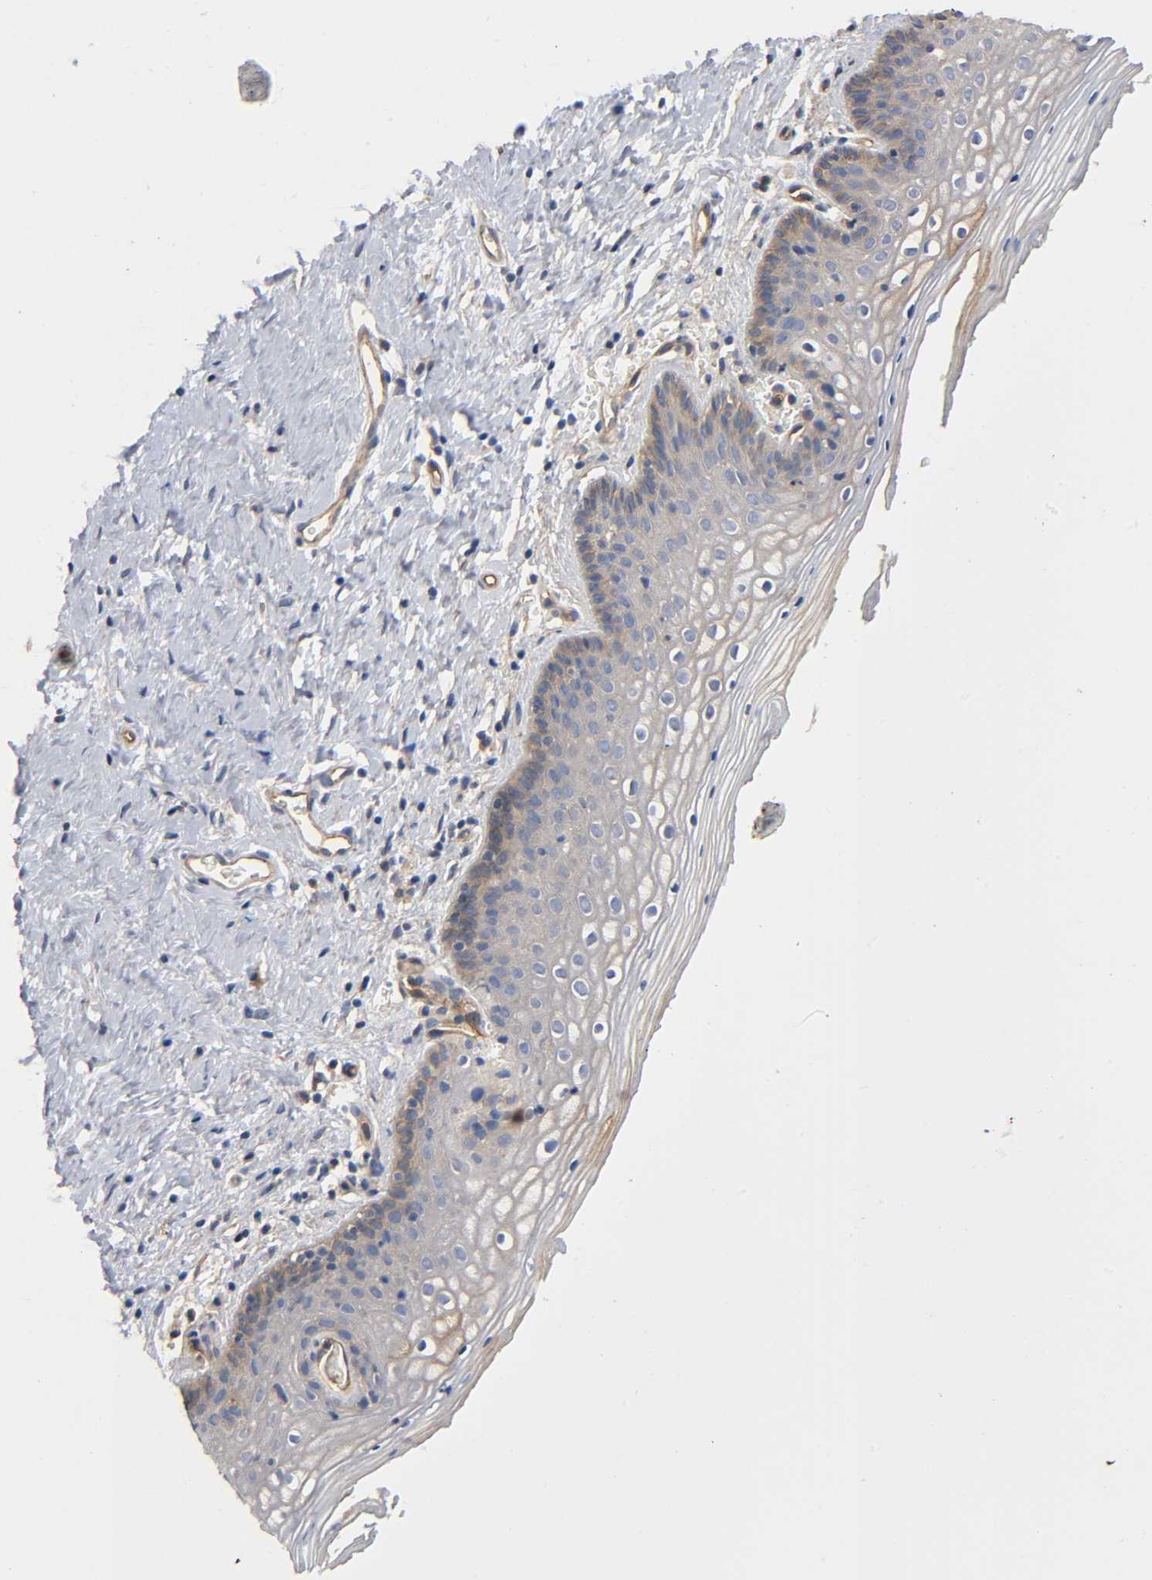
{"staining": {"intensity": "moderate", "quantity": ">75%", "location": "cytoplasmic/membranous"}, "tissue": "vagina", "cell_type": "Squamous epithelial cells", "image_type": "normal", "snomed": [{"axis": "morphology", "description": "Normal tissue, NOS"}, {"axis": "topography", "description": "Vagina"}], "caption": "The immunohistochemical stain shows moderate cytoplasmic/membranous expression in squamous epithelial cells of normal vagina. (Brightfield microscopy of DAB IHC at high magnification).", "gene": "MARS1", "patient": {"sex": "female", "age": 46}}